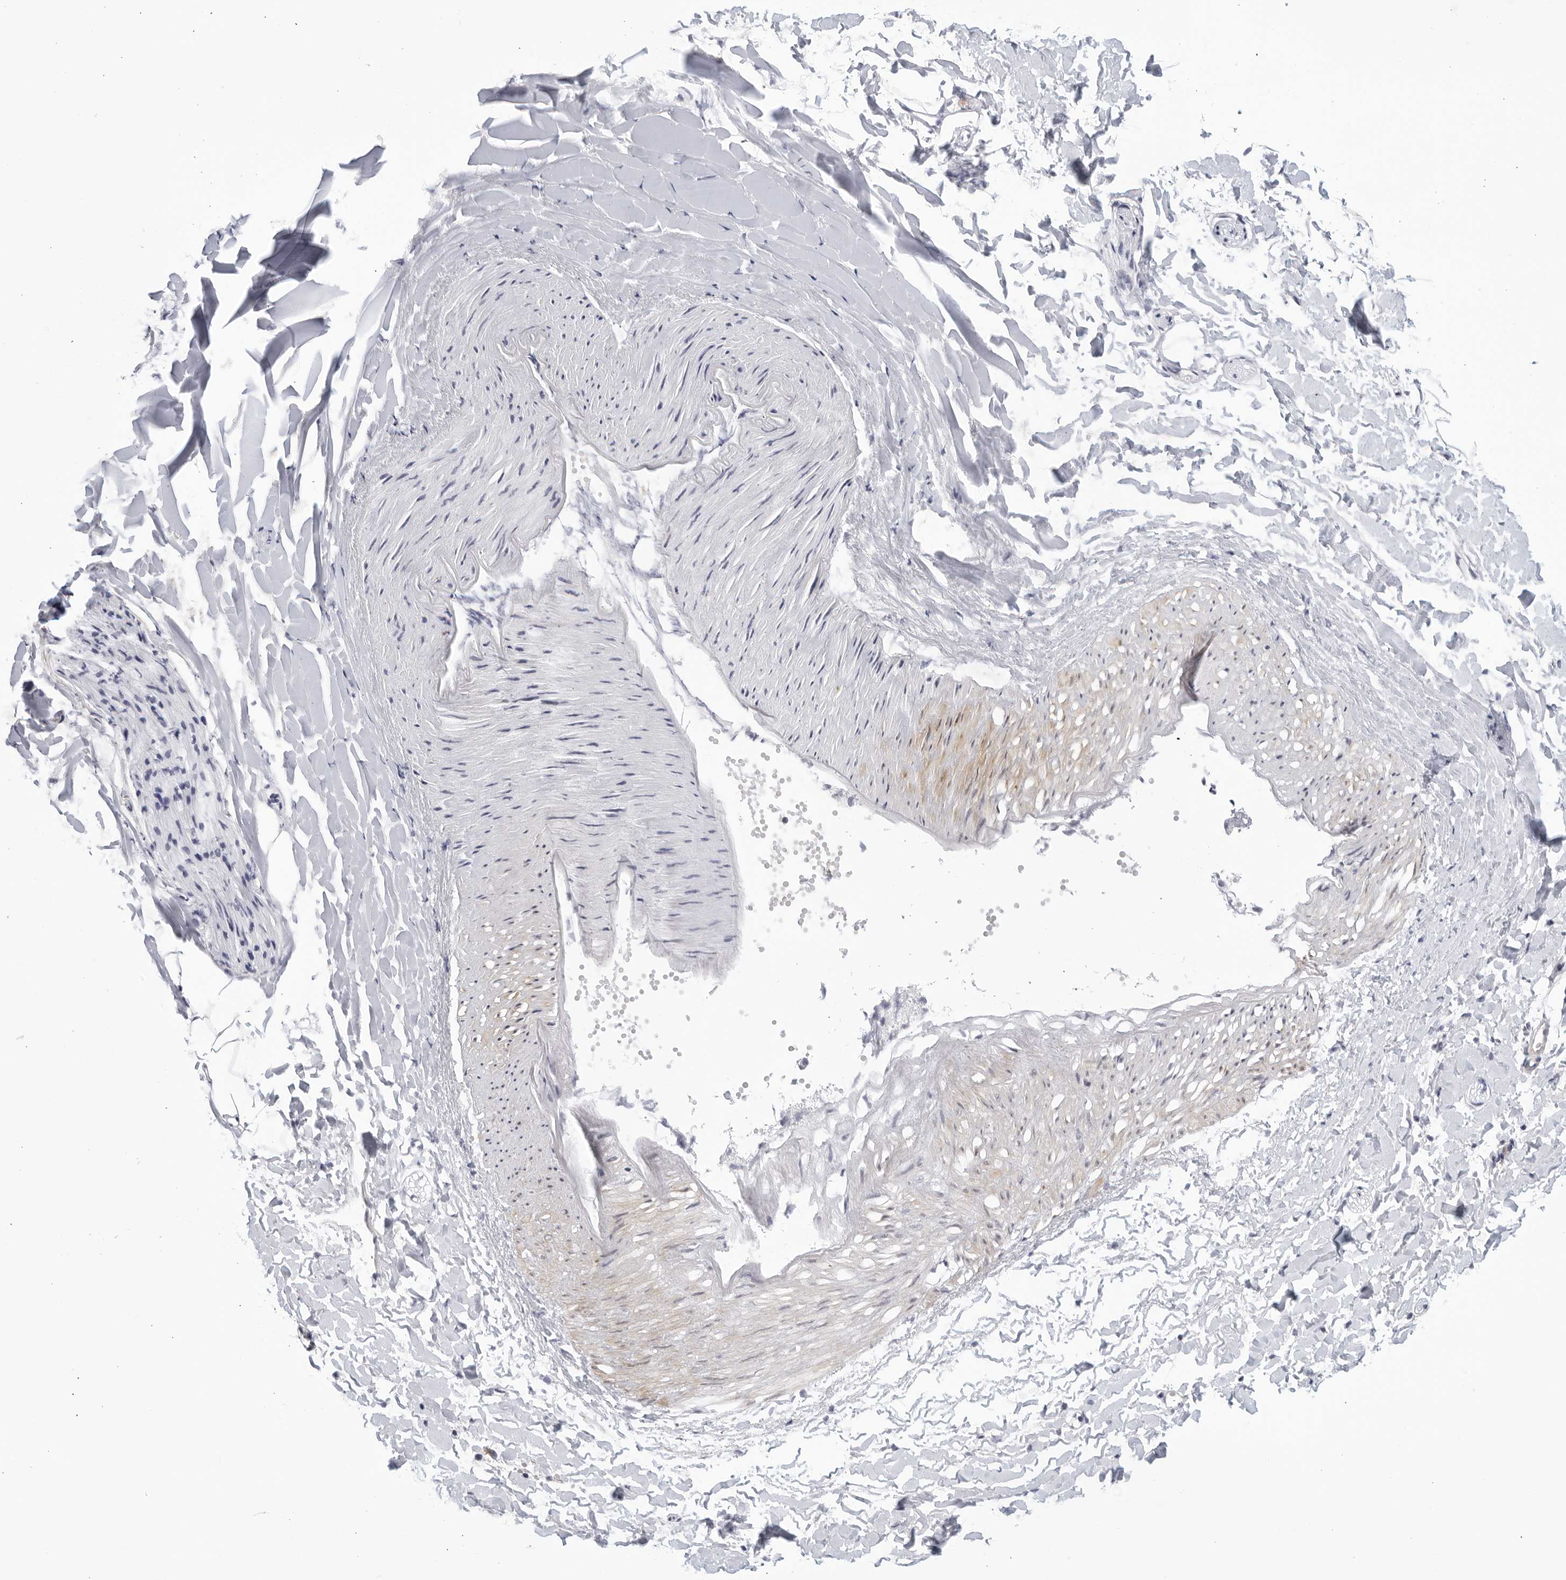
{"staining": {"intensity": "negative", "quantity": "none", "location": "none"}, "tissue": "adipose tissue", "cell_type": "Adipocytes", "image_type": "normal", "snomed": [{"axis": "morphology", "description": "Normal tissue, NOS"}, {"axis": "morphology", "description": "Adenocarcinoma, NOS"}, {"axis": "topography", "description": "Smooth muscle"}, {"axis": "topography", "description": "Colon"}], "caption": "IHC of benign human adipose tissue displays no expression in adipocytes. (DAB (3,3'-diaminobenzidine) immunohistochemistry (IHC) visualized using brightfield microscopy, high magnification).", "gene": "WDTC1", "patient": {"sex": "male", "age": 14}}